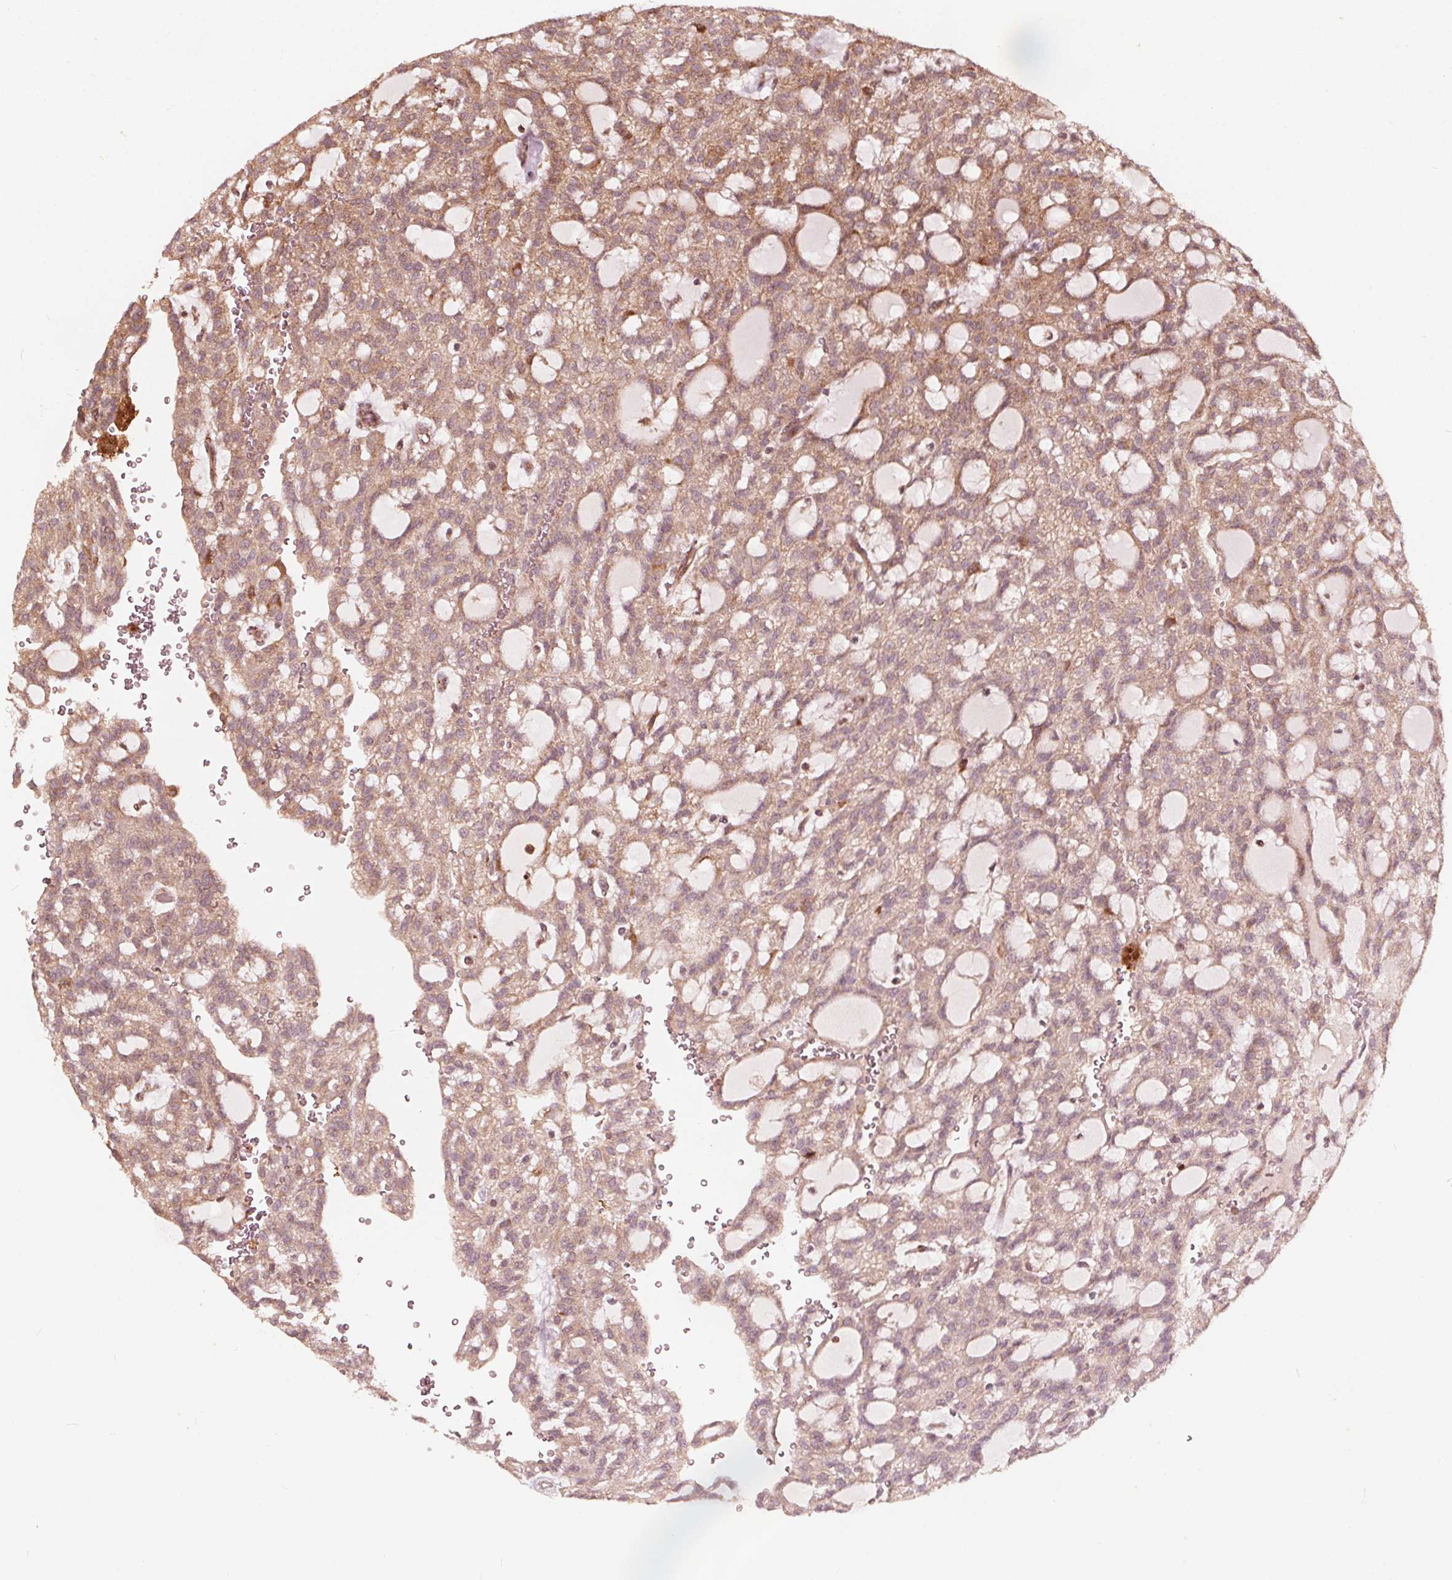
{"staining": {"intensity": "moderate", "quantity": ">75%", "location": "cytoplasmic/membranous"}, "tissue": "renal cancer", "cell_type": "Tumor cells", "image_type": "cancer", "snomed": [{"axis": "morphology", "description": "Adenocarcinoma, NOS"}, {"axis": "topography", "description": "Kidney"}], "caption": "Approximately >75% of tumor cells in human renal cancer (adenocarcinoma) display moderate cytoplasmic/membranous protein staining as visualized by brown immunohistochemical staining.", "gene": "AIP", "patient": {"sex": "male", "age": 63}}